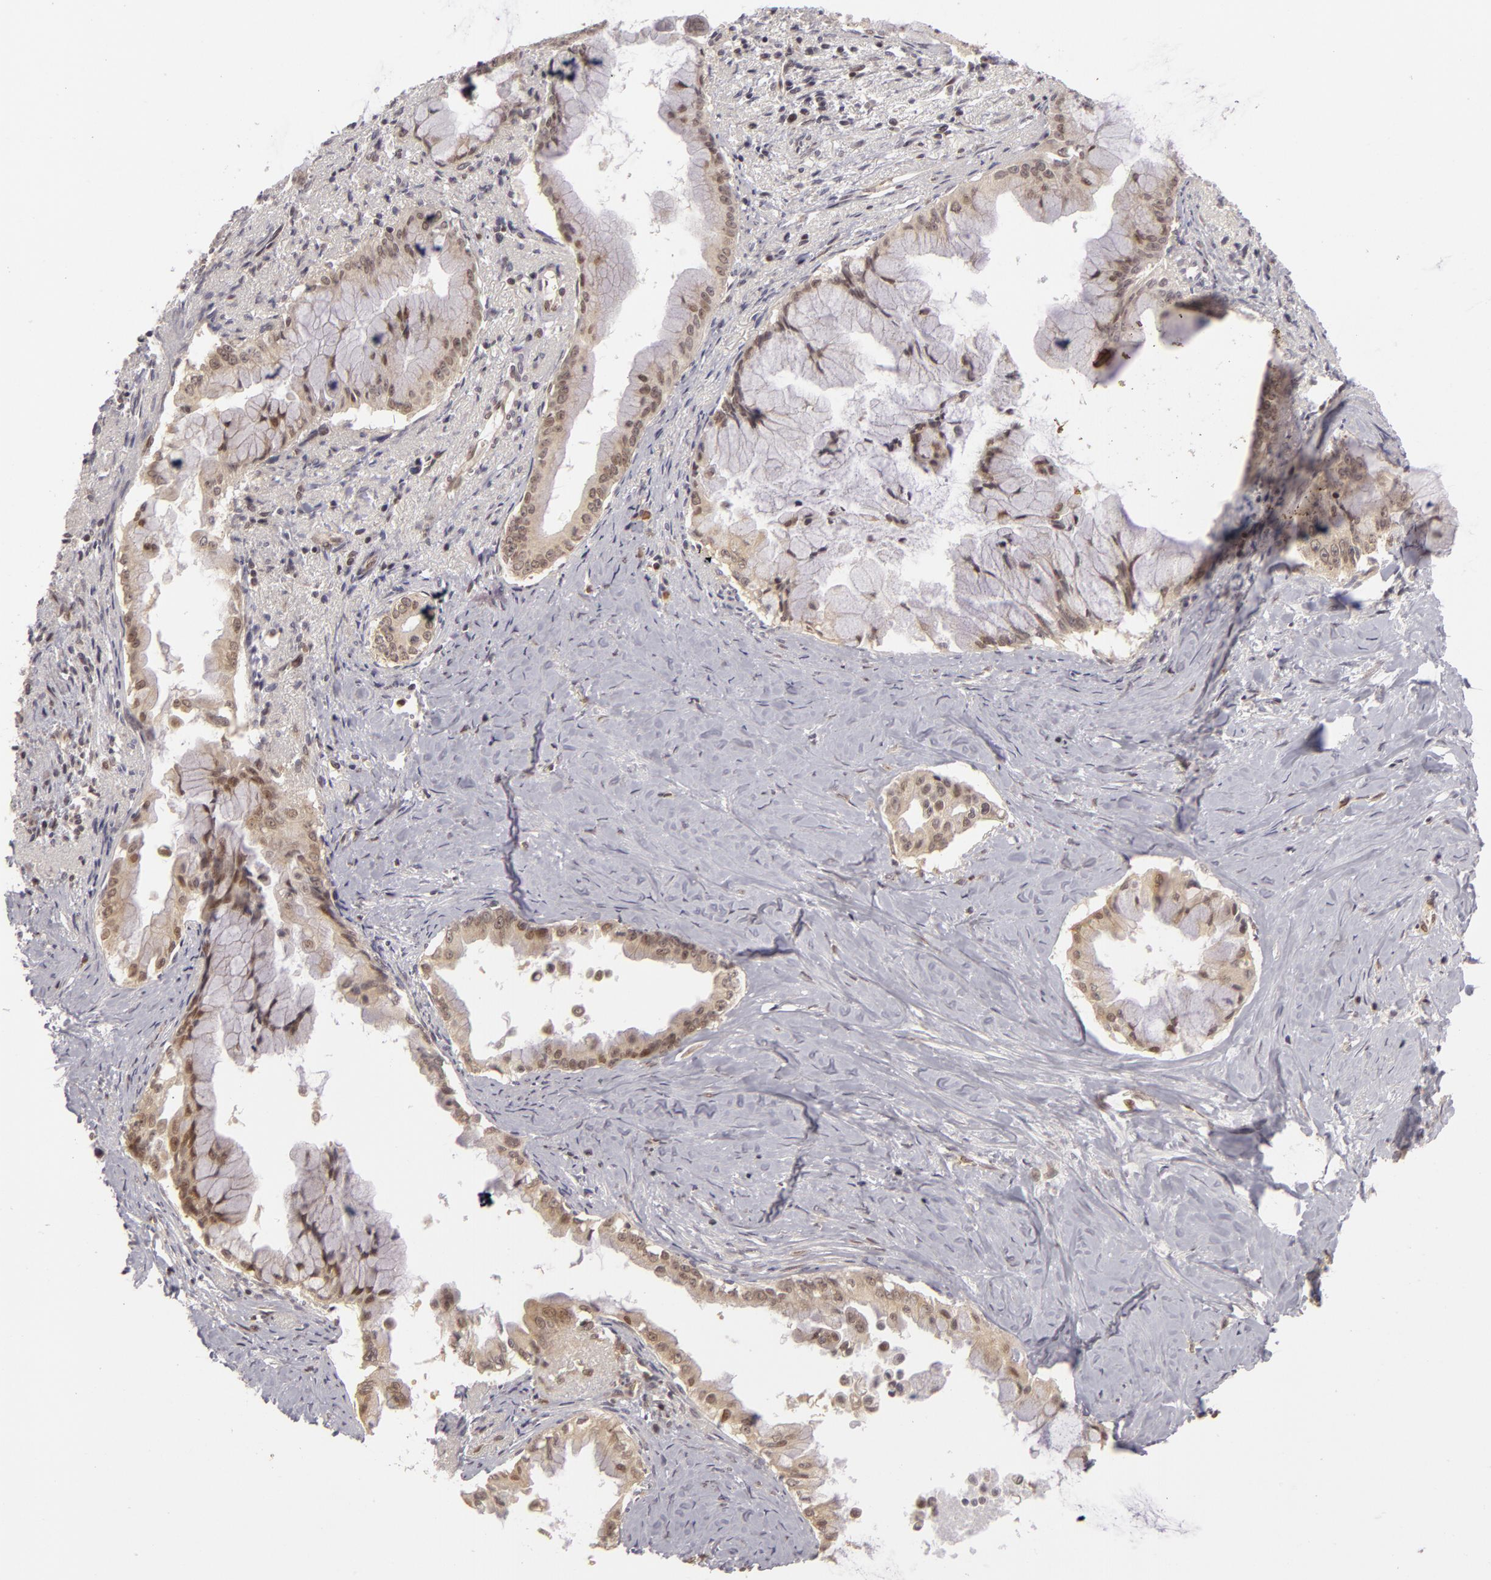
{"staining": {"intensity": "weak", "quantity": "25%-75%", "location": "cytoplasmic/membranous,nuclear"}, "tissue": "pancreatic cancer", "cell_type": "Tumor cells", "image_type": "cancer", "snomed": [{"axis": "morphology", "description": "Adenocarcinoma, NOS"}, {"axis": "topography", "description": "Pancreas"}], "caption": "Human pancreatic cancer stained with a brown dye demonstrates weak cytoplasmic/membranous and nuclear positive staining in approximately 25%-75% of tumor cells.", "gene": "ZNF133", "patient": {"sex": "male", "age": 59}}